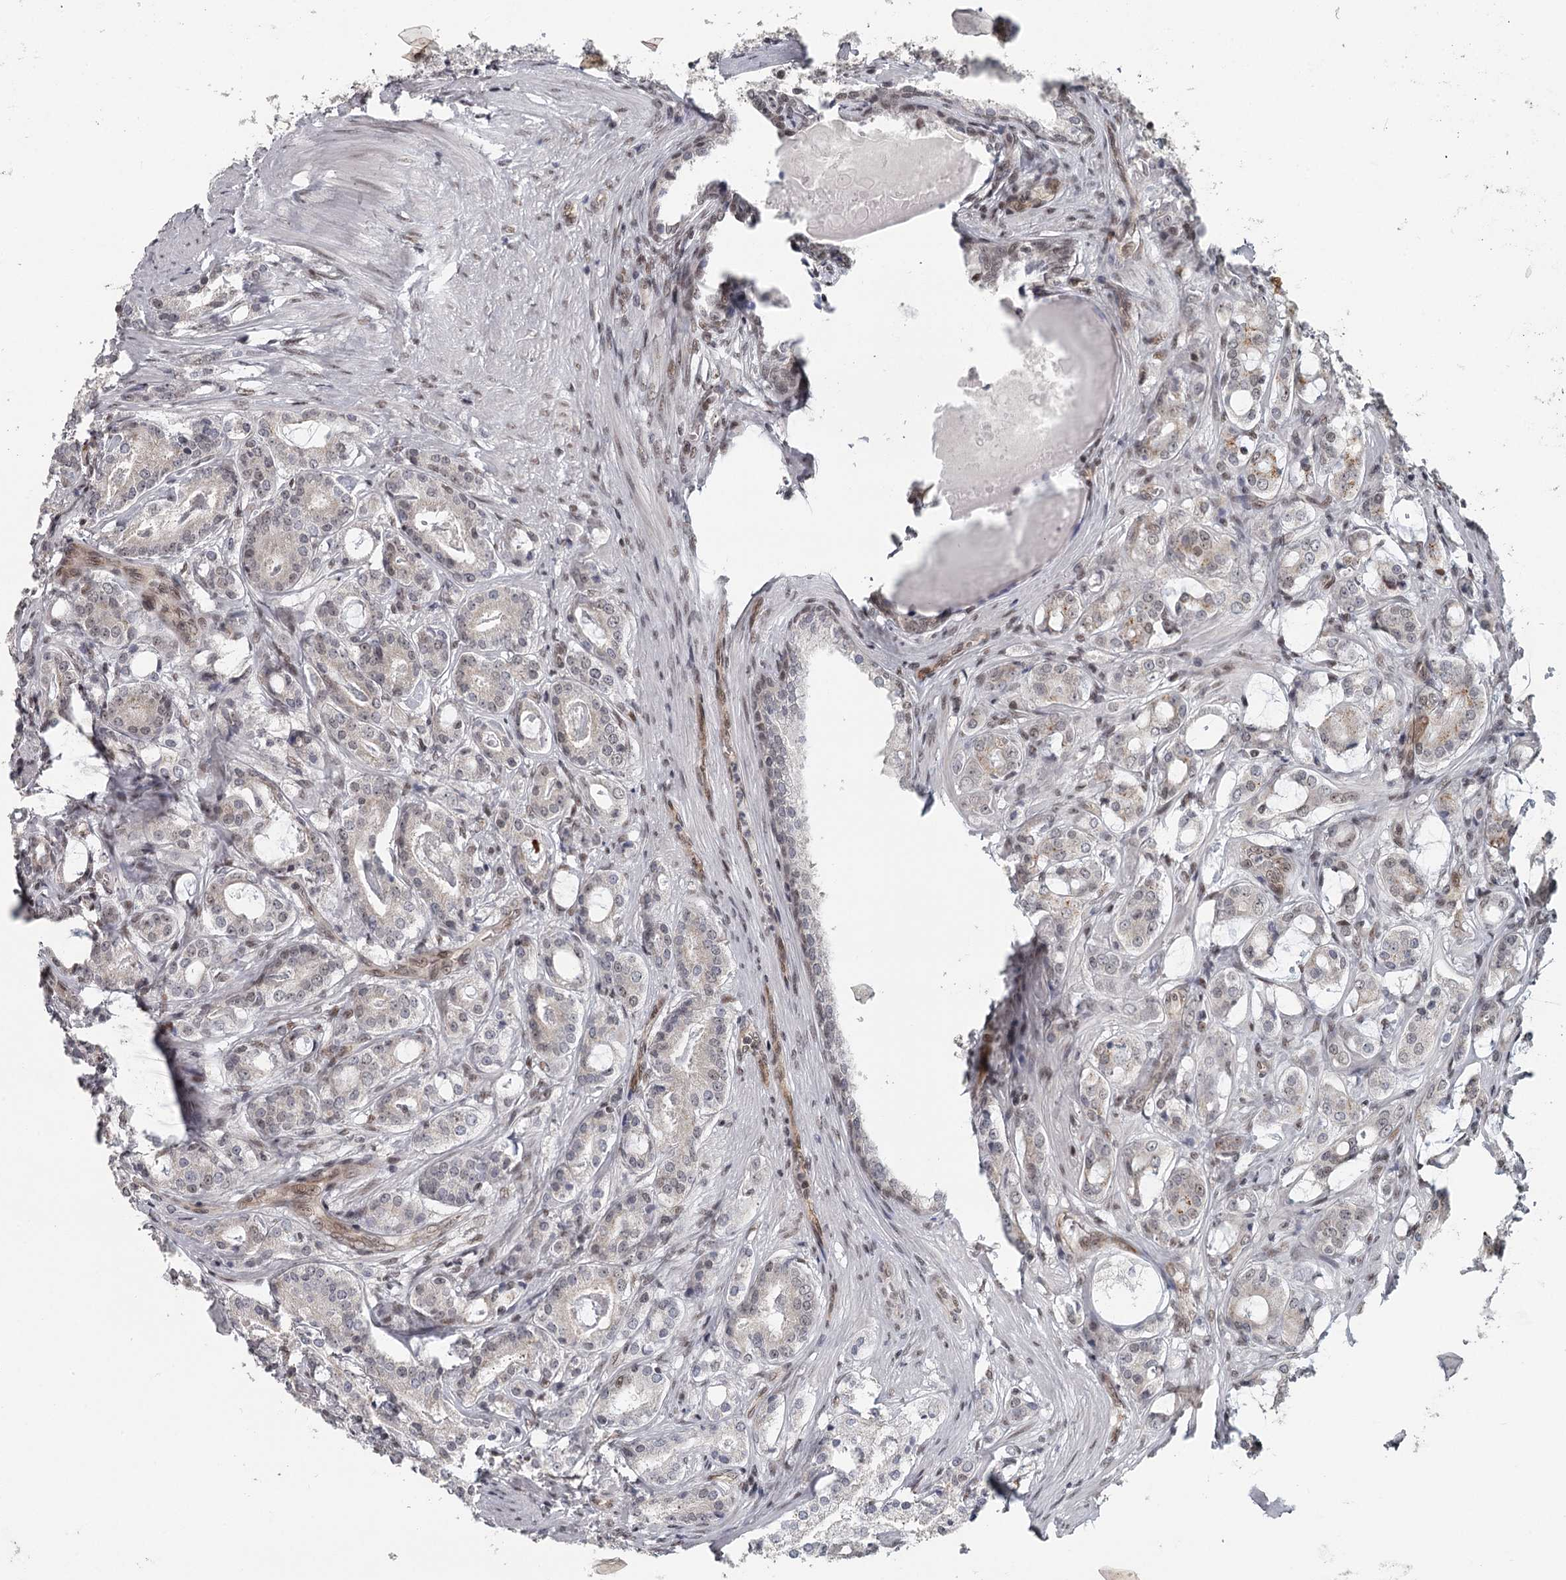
{"staining": {"intensity": "weak", "quantity": "<25%", "location": "nuclear"}, "tissue": "prostate cancer", "cell_type": "Tumor cells", "image_type": "cancer", "snomed": [{"axis": "morphology", "description": "Adenocarcinoma, High grade"}, {"axis": "topography", "description": "Prostate"}], "caption": "Human prostate adenocarcinoma (high-grade) stained for a protein using immunohistochemistry (IHC) exhibits no positivity in tumor cells.", "gene": "FAM13C", "patient": {"sex": "male", "age": 63}}